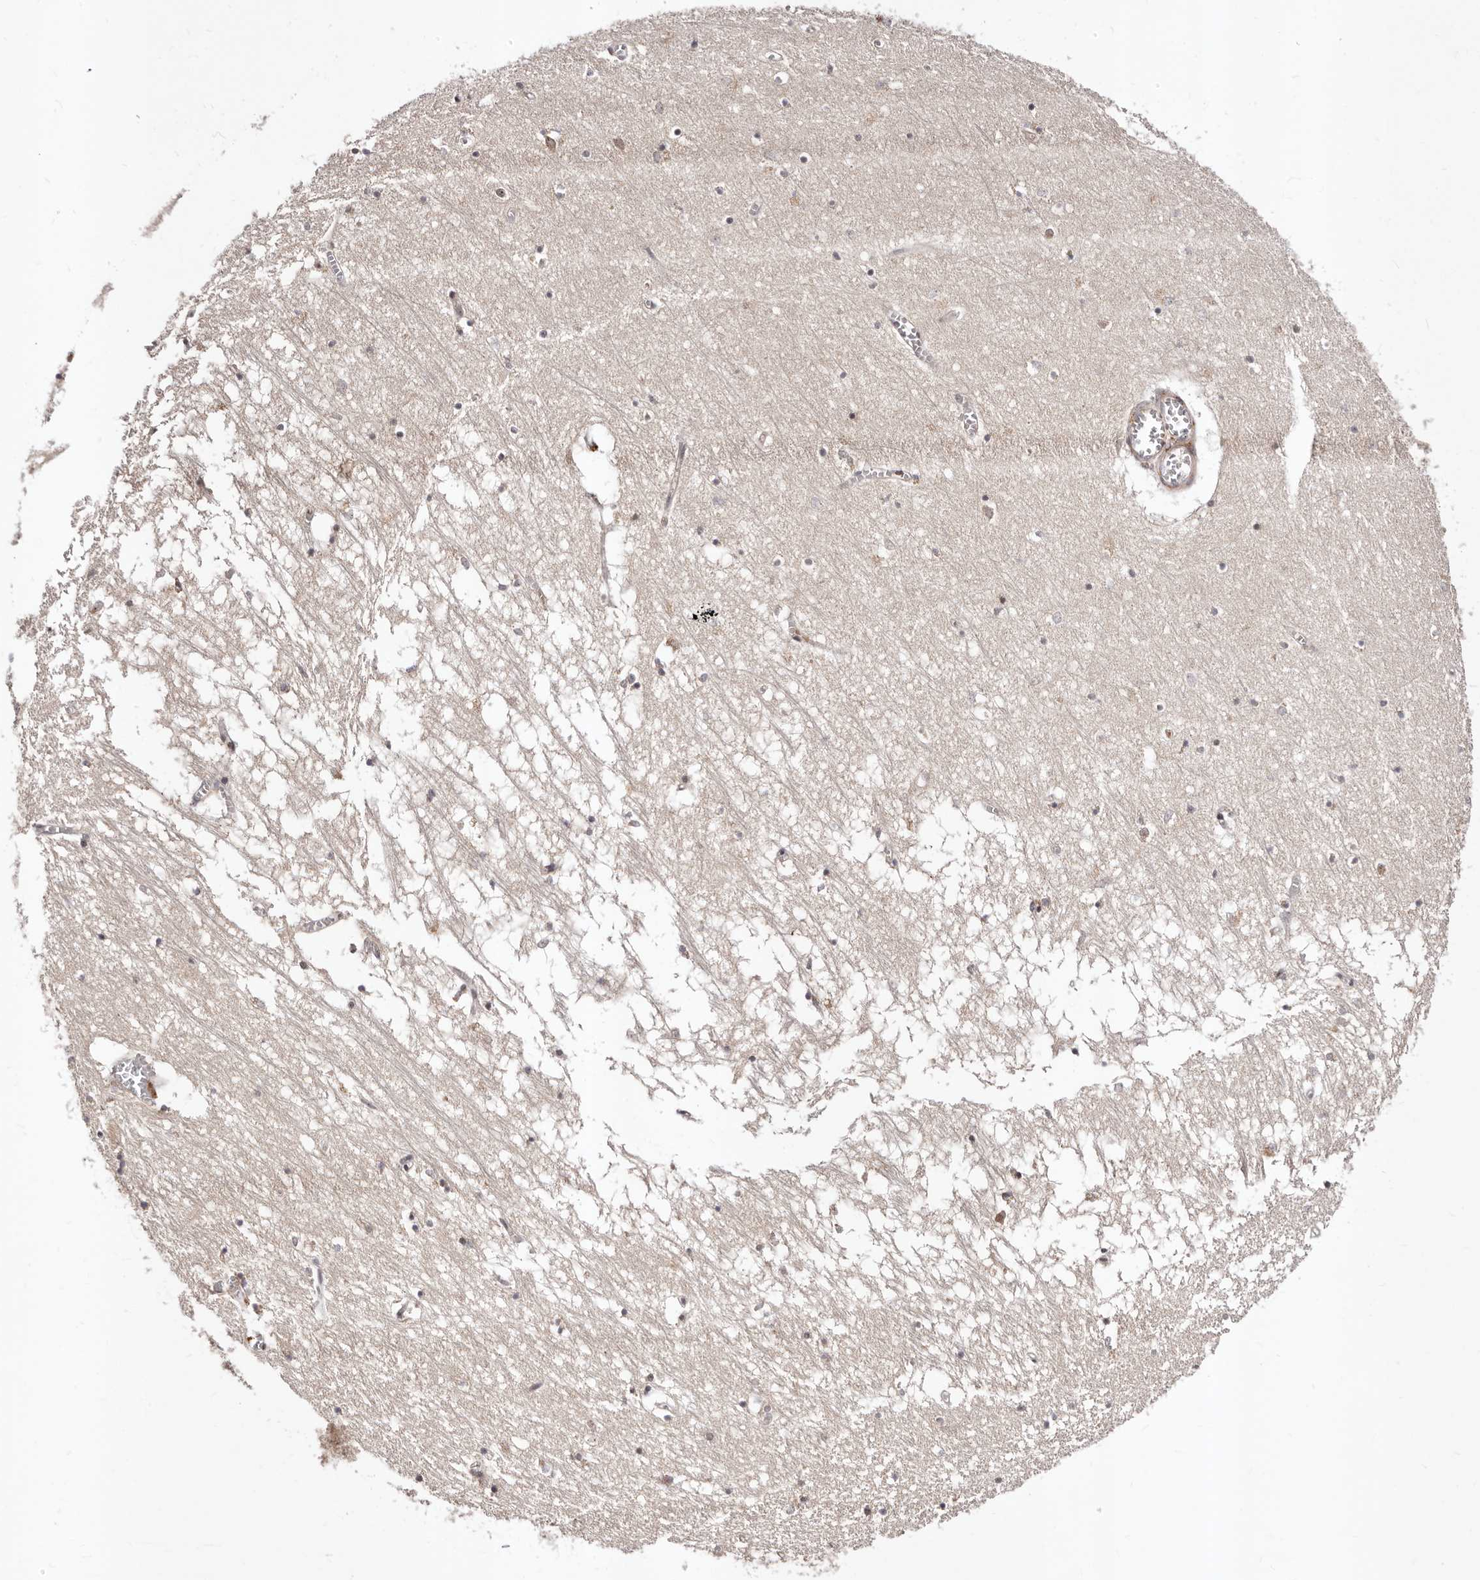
{"staining": {"intensity": "weak", "quantity": "<25%", "location": "cytoplasmic/membranous"}, "tissue": "hippocampus", "cell_type": "Glial cells", "image_type": "normal", "snomed": [{"axis": "morphology", "description": "Normal tissue, NOS"}, {"axis": "topography", "description": "Hippocampus"}], "caption": "This is an IHC histopathology image of unremarkable hippocampus. There is no staining in glial cells.", "gene": "APOL6", "patient": {"sex": "male", "age": 70}}